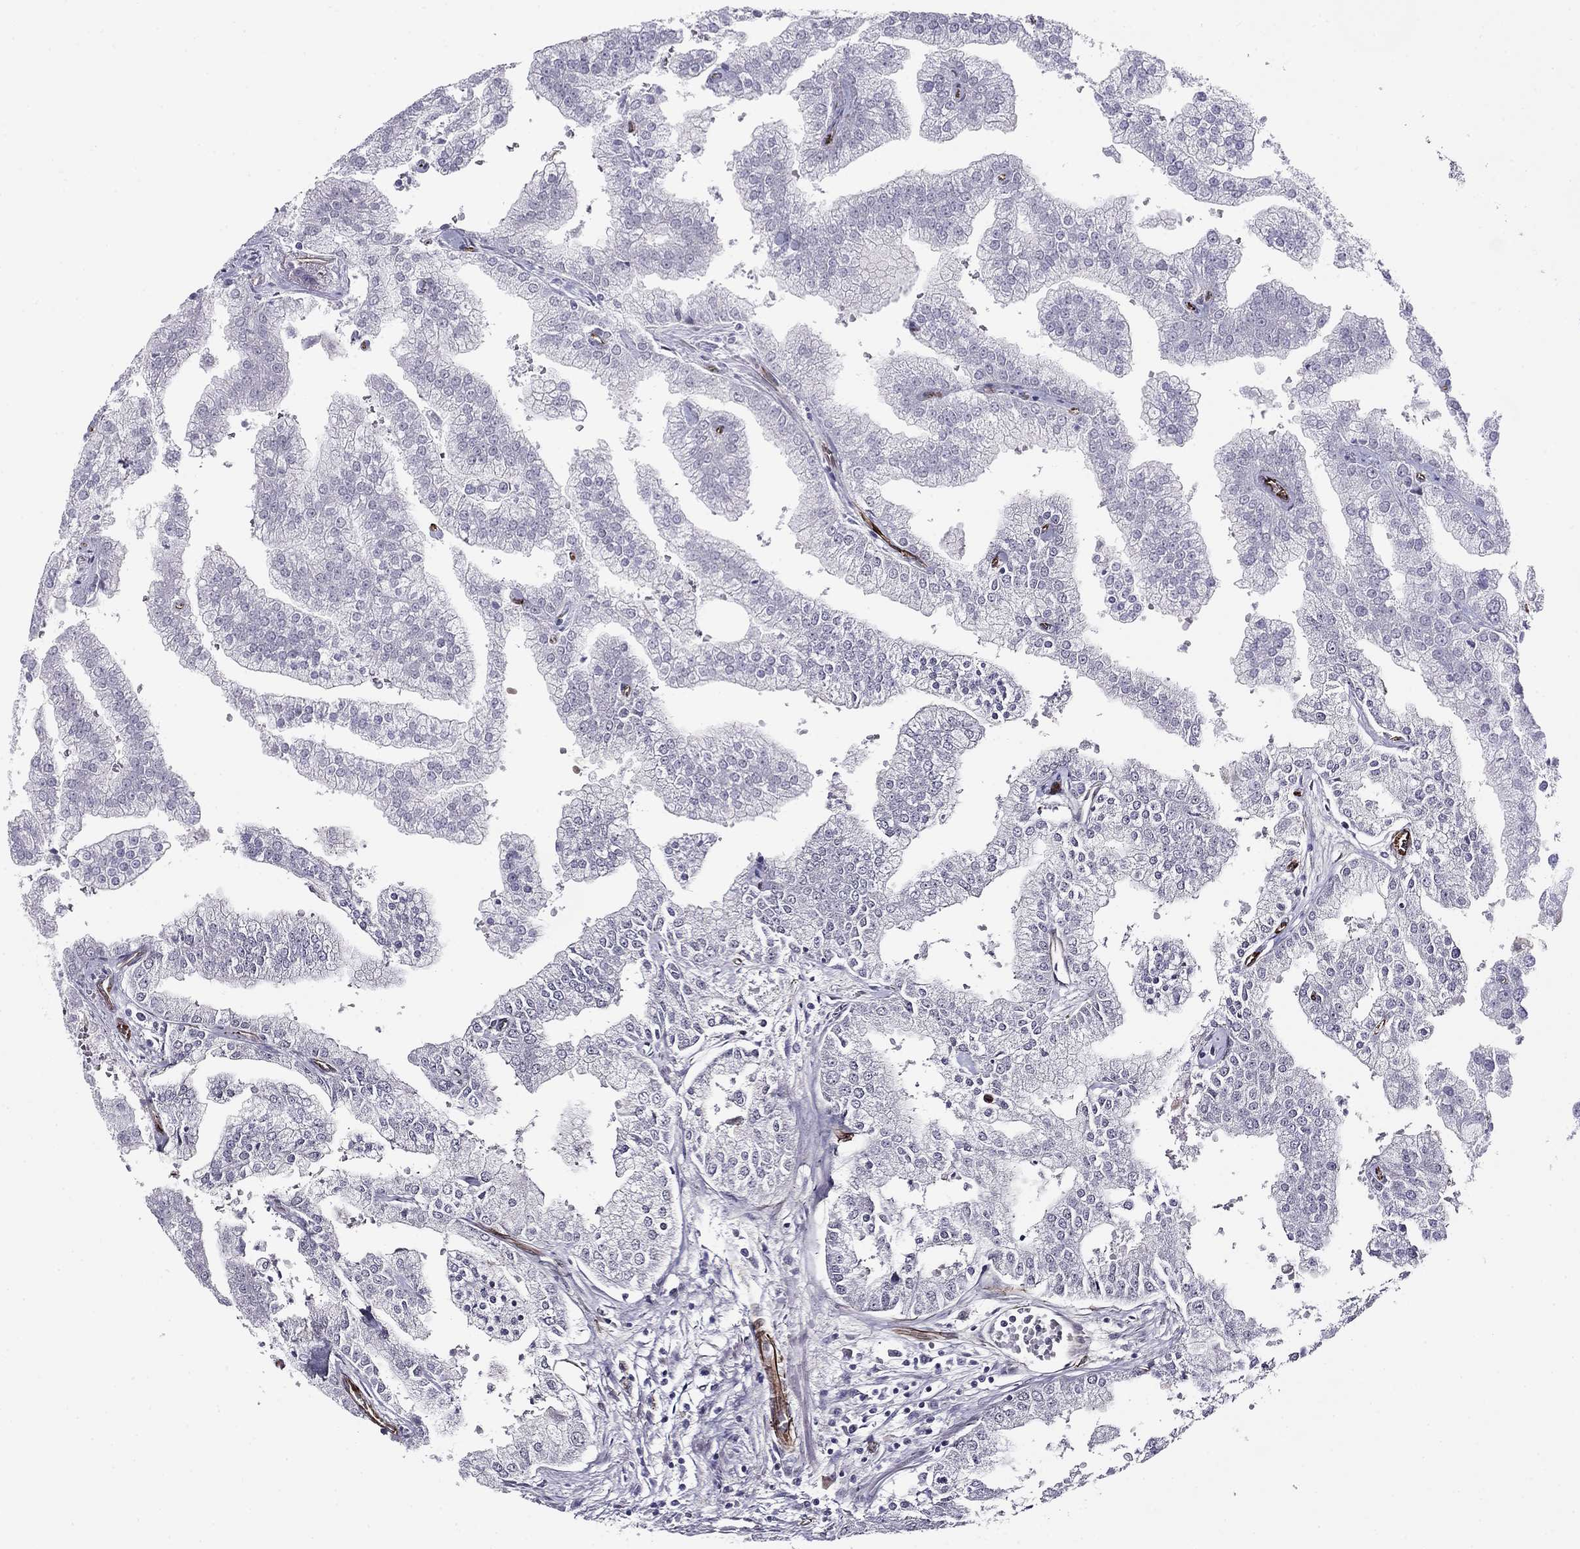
{"staining": {"intensity": "negative", "quantity": "none", "location": "none"}, "tissue": "prostate cancer", "cell_type": "Tumor cells", "image_type": "cancer", "snomed": [{"axis": "morphology", "description": "Adenocarcinoma, NOS"}, {"axis": "topography", "description": "Prostate"}], "caption": "A high-resolution micrograph shows immunohistochemistry (IHC) staining of prostate cancer (adenocarcinoma), which demonstrates no significant positivity in tumor cells.", "gene": "ANKS4B", "patient": {"sex": "male", "age": 70}}